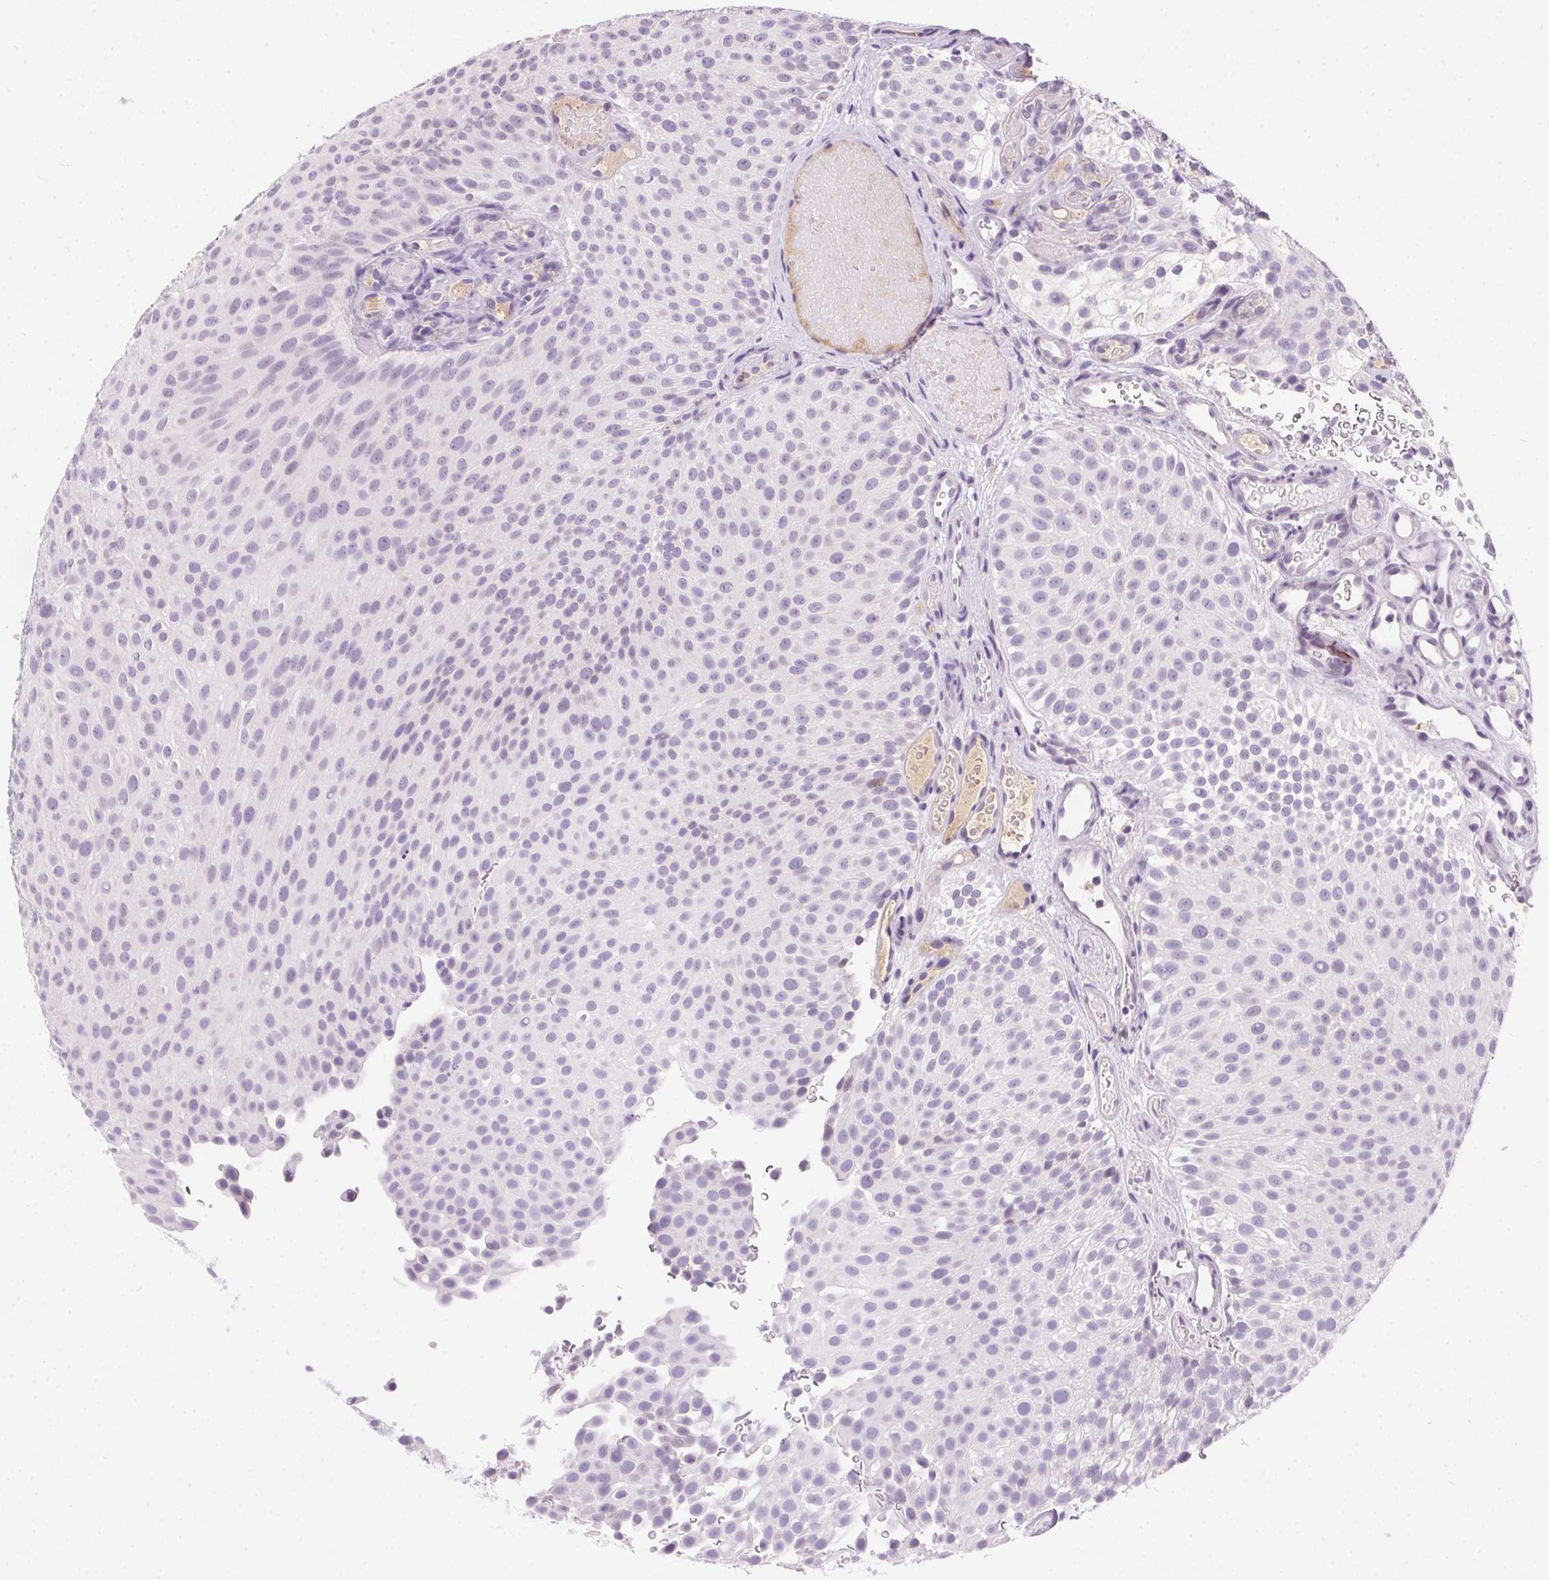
{"staining": {"intensity": "negative", "quantity": "none", "location": "none"}, "tissue": "urothelial cancer", "cell_type": "Tumor cells", "image_type": "cancer", "snomed": [{"axis": "morphology", "description": "Urothelial carcinoma, Low grade"}, {"axis": "topography", "description": "Urinary bladder"}], "caption": "An image of human low-grade urothelial carcinoma is negative for staining in tumor cells. Brightfield microscopy of immunohistochemistry (IHC) stained with DAB (3,3'-diaminobenzidine) (brown) and hematoxylin (blue), captured at high magnification.", "gene": "SSTR4", "patient": {"sex": "male", "age": 78}}